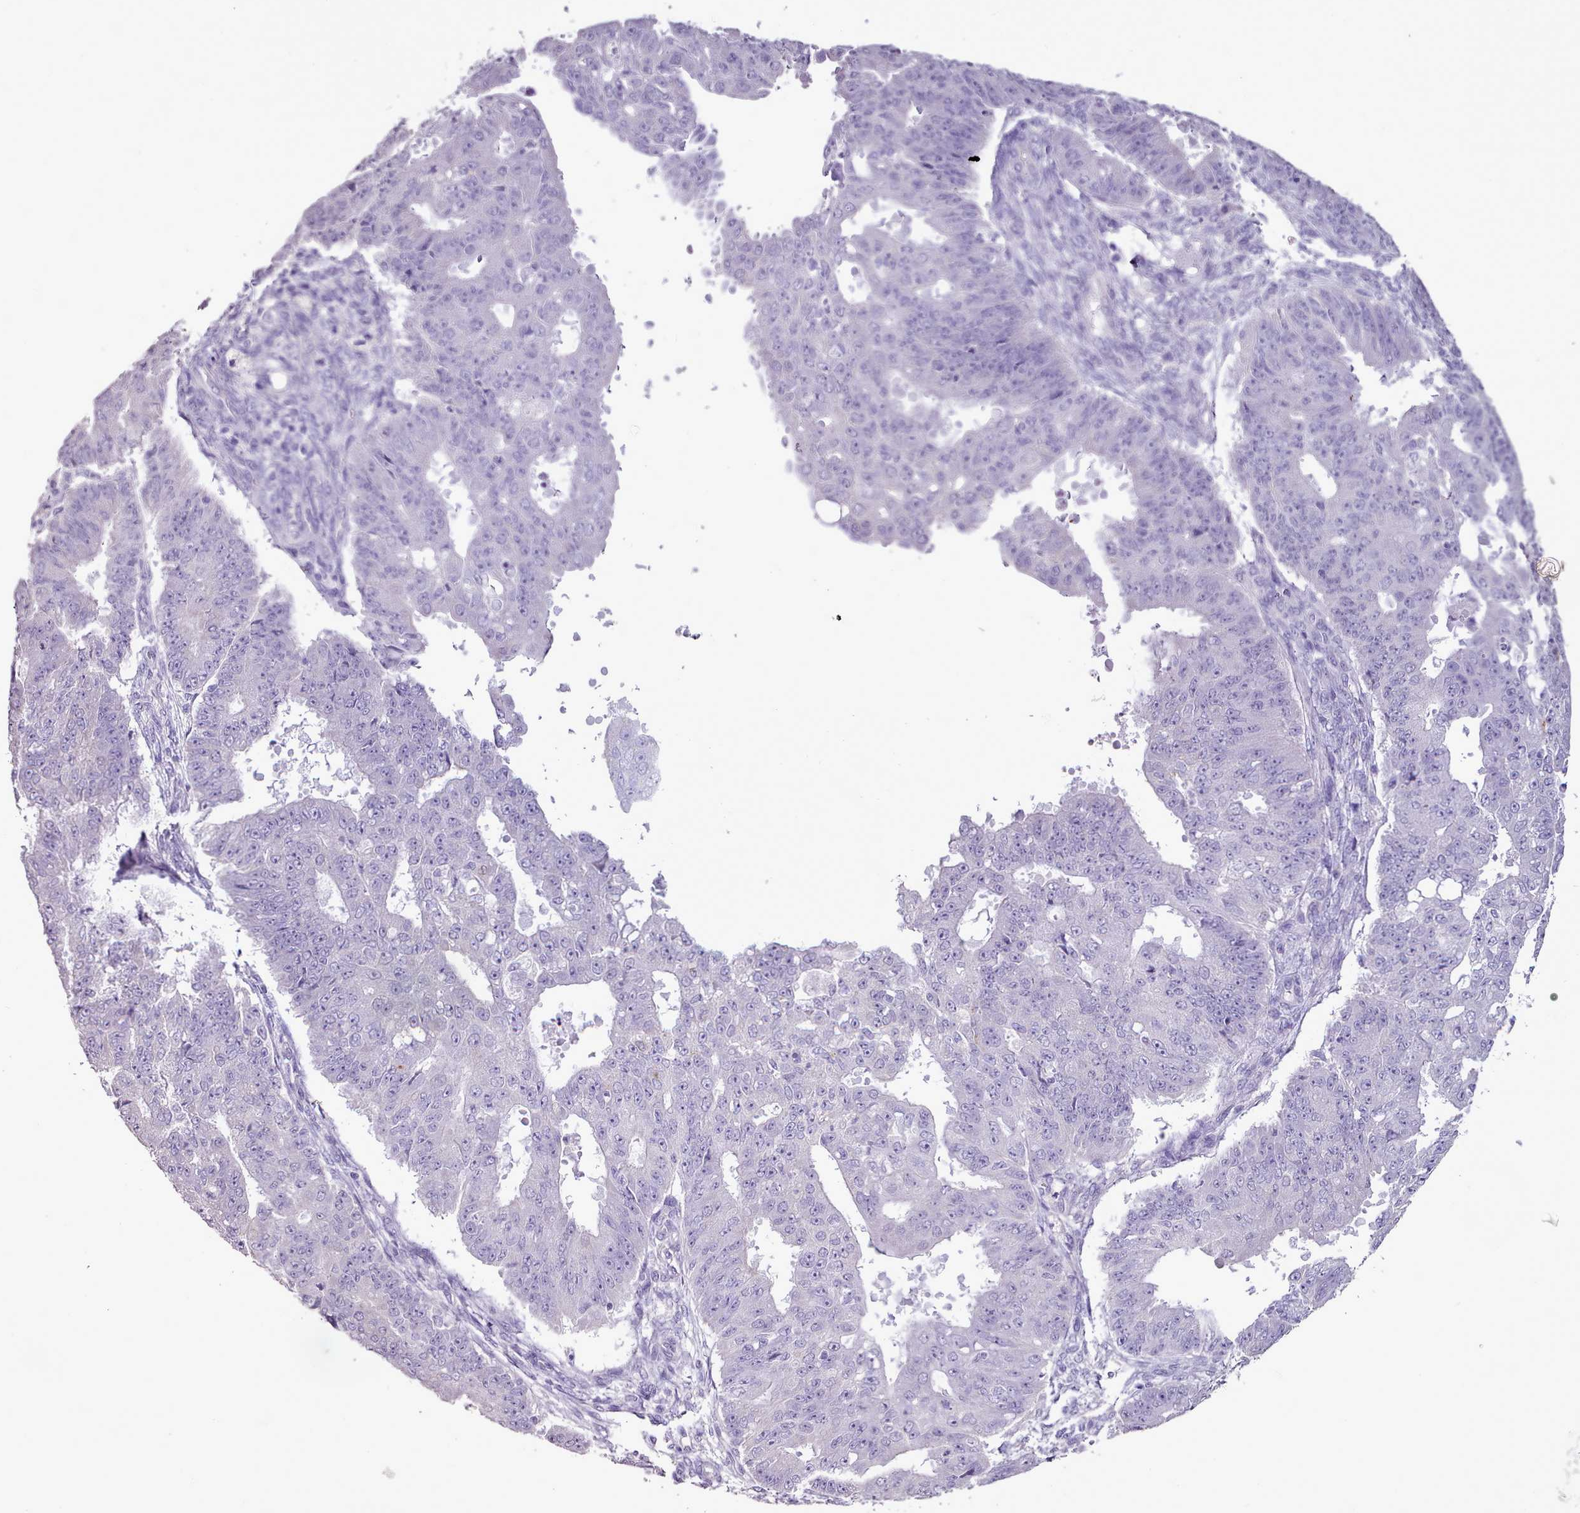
{"staining": {"intensity": "negative", "quantity": "none", "location": "none"}, "tissue": "ovarian cancer", "cell_type": "Tumor cells", "image_type": "cancer", "snomed": [{"axis": "morphology", "description": "Carcinoma, endometroid"}, {"axis": "topography", "description": "Appendix"}, {"axis": "topography", "description": "Ovary"}], "caption": "High power microscopy image of an IHC micrograph of ovarian cancer, revealing no significant staining in tumor cells. The staining was performed using DAB to visualize the protein expression in brown, while the nuclei were stained in blue with hematoxylin (Magnification: 20x).", "gene": "BLOC1S2", "patient": {"sex": "female", "age": 42}}